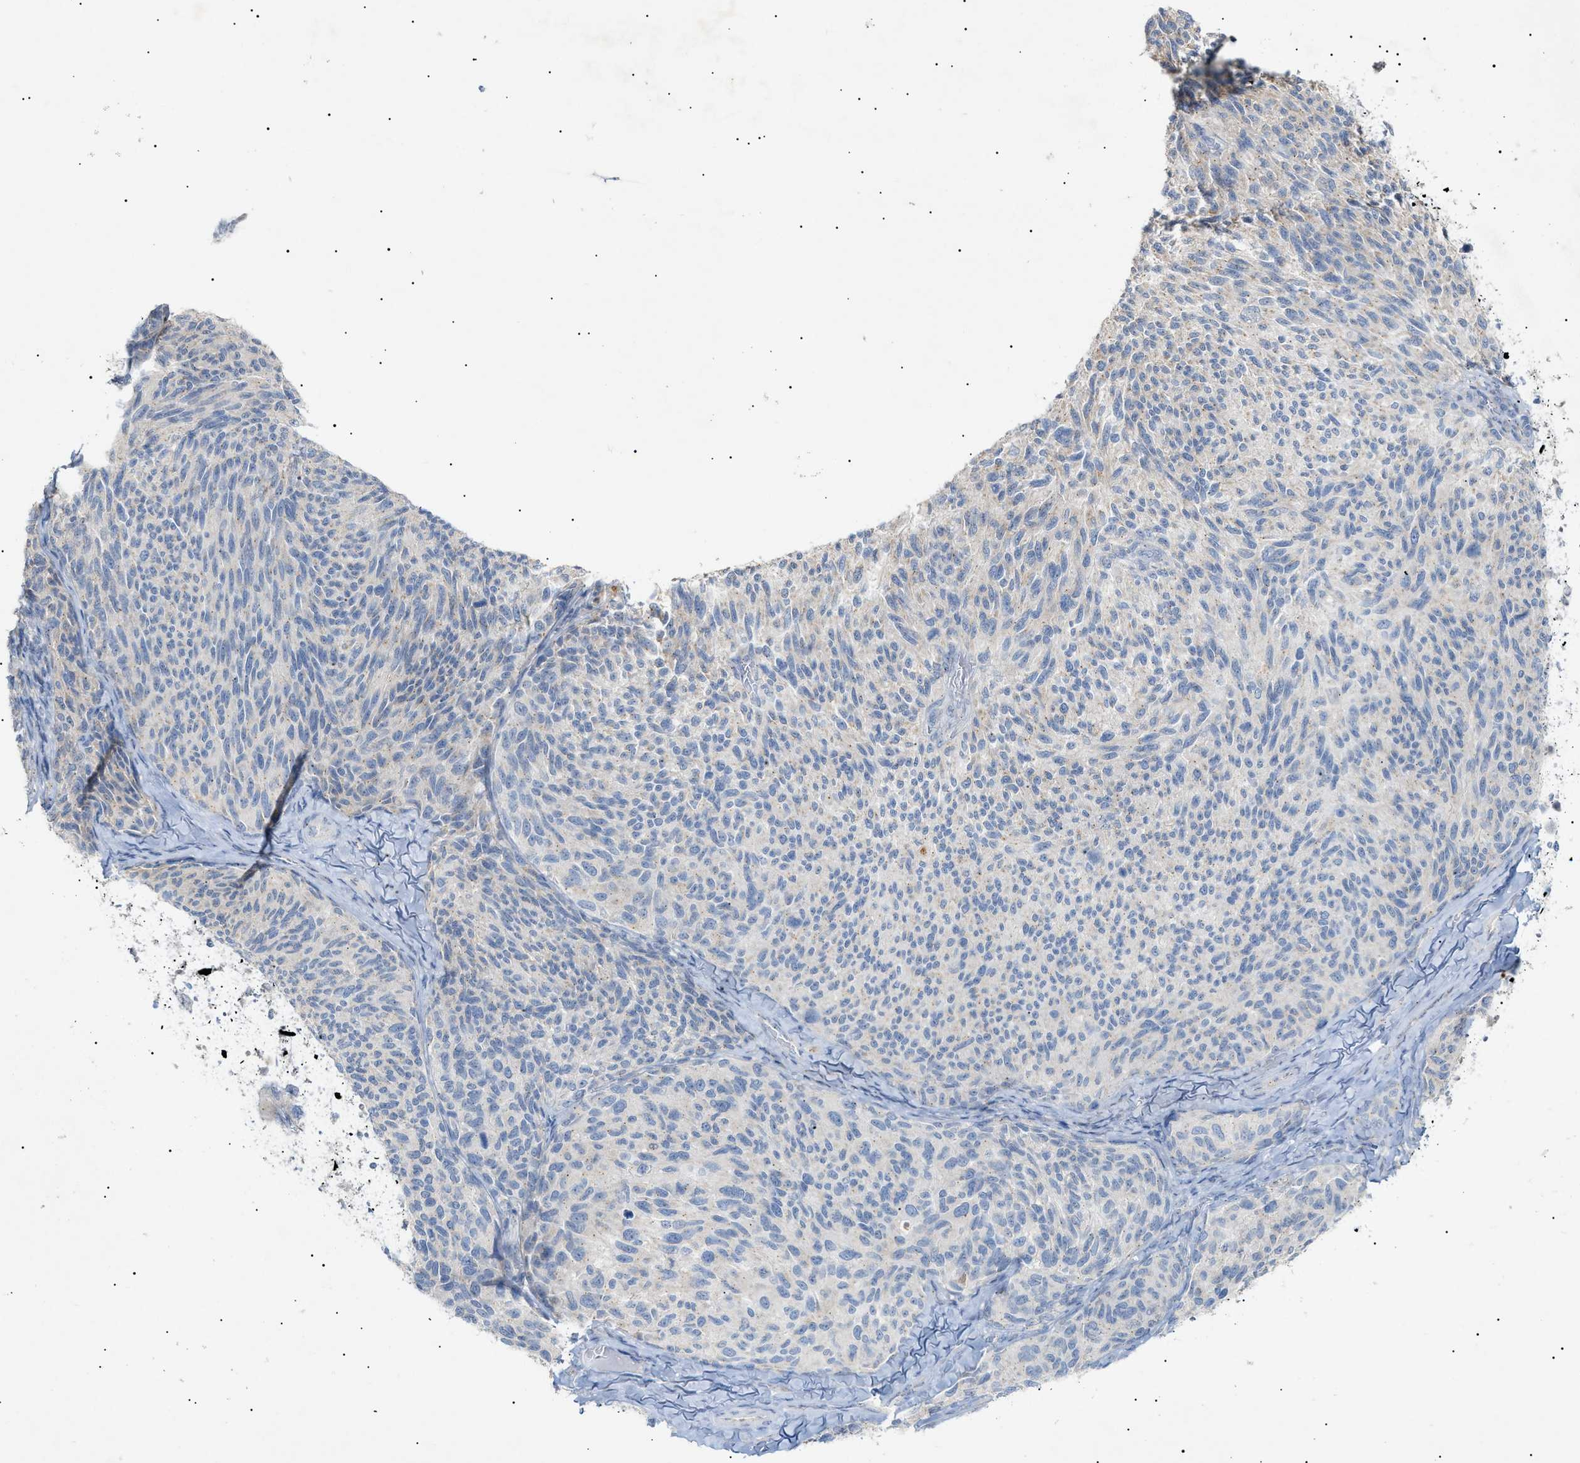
{"staining": {"intensity": "negative", "quantity": "none", "location": "none"}, "tissue": "melanoma", "cell_type": "Tumor cells", "image_type": "cancer", "snomed": [{"axis": "morphology", "description": "Malignant melanoma, NOS"}, {"axis": "topography", "description": "Skin"}], "caption": "The immunohistochemistry (IHC) photomicrograph has no significant expression in tumor cells of melanoma tissue.", "gene": "SLC25A31", "patient": {"sex": "female", "age": 73}}